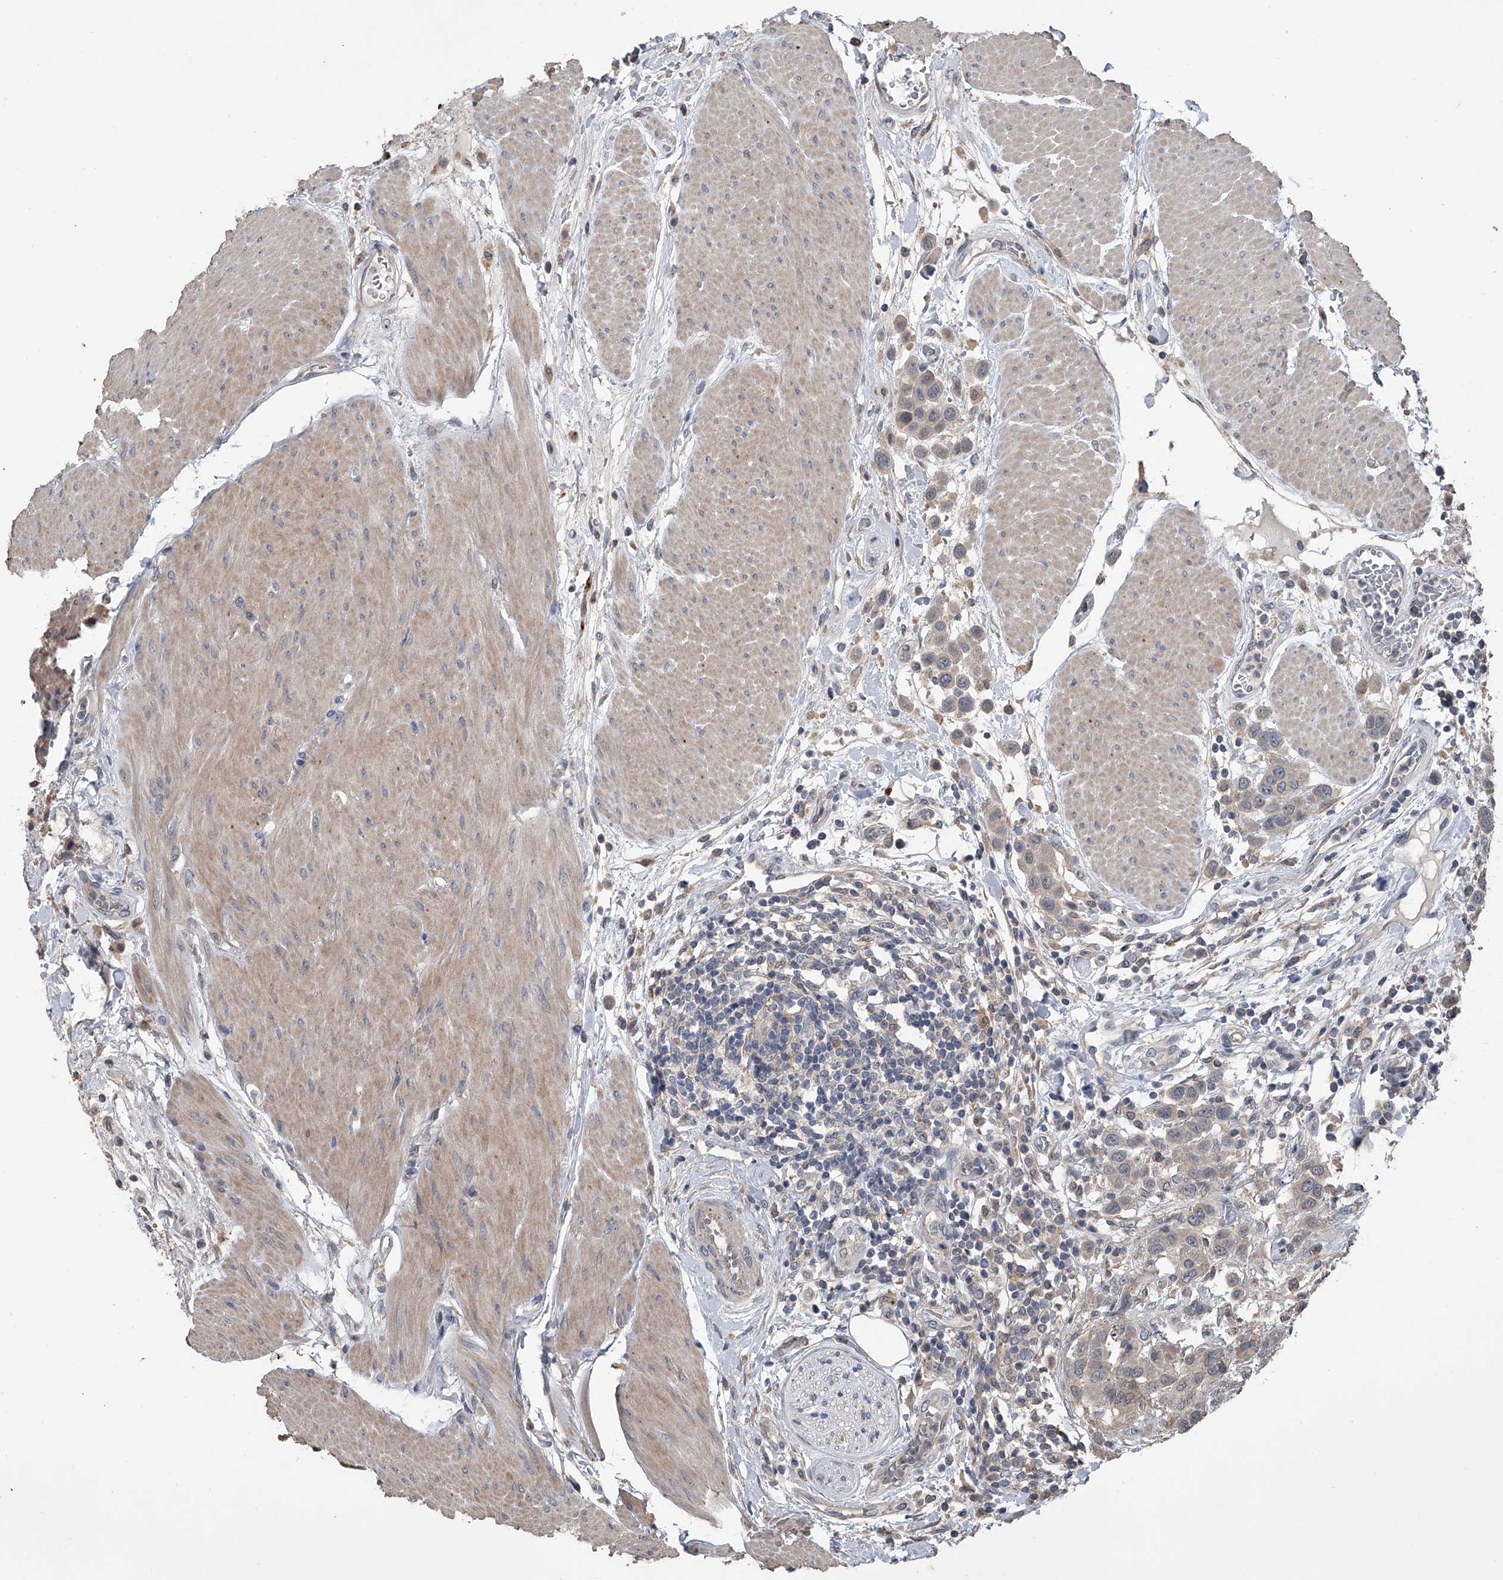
{"staining": {"intensity": "weak", "quantity": "<25%", "location": "cytoplasmic/membranous"}, "tissue": "urothelial cancer", "cell_type": "Tumor cells", "image_type": "cancer", "snomed": [{"axis": "morphology", "description": "Urothelial carcinoma, High grade"}, {"axis": "topography", "description": "Urinary bladder"}], "caption": "This is an immunohistochemistry (IHC) photomicrograph of urothelial cancer. There is no staining in tumor cells.", "gene": "DOCK9", "patient": {"sex": "male", "age": 50}}